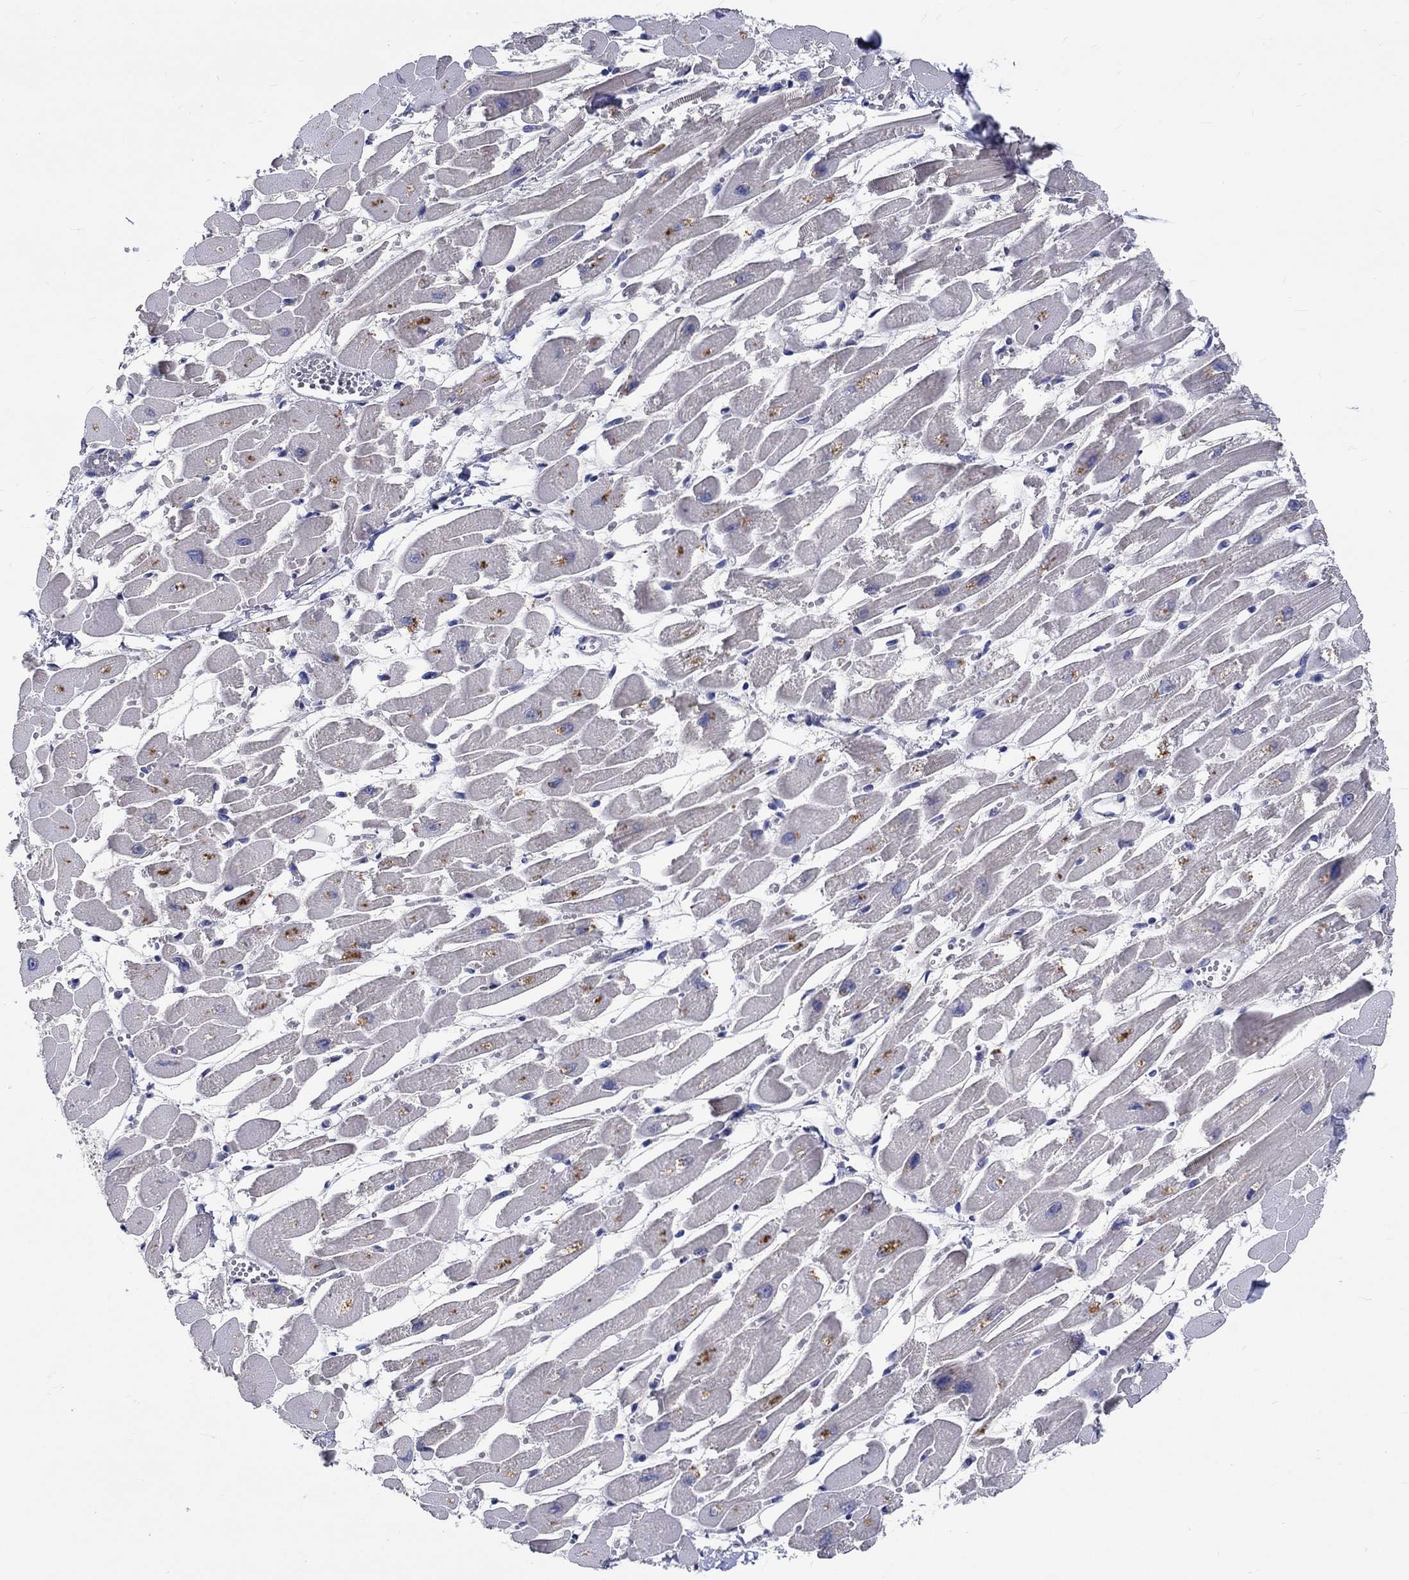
{"staining": {"intensity": "negative", "quantity": "none", "location": "none"}, "tissue": "heart muscle", "cell_type": "Cardiomyocytes", "image_type": "normal", "snomed": [{"axis": "morphology", "description": "Normal tissue, NOS"}, {"axis": "topography", "description": "Heart"}], "caption": "Protein analysis of unremarkable heart muscle reveals no significant expression in cardiomyocytes. The staining was performed using DAB (3,3'-diaminobenzidine) to visualize the protein expression in brown, while the nuclei were stained in blue with hematoxylin (Magnification: 20x).", "gene": "CHIT1", "patient": {"sex": "female", "age": 52}}